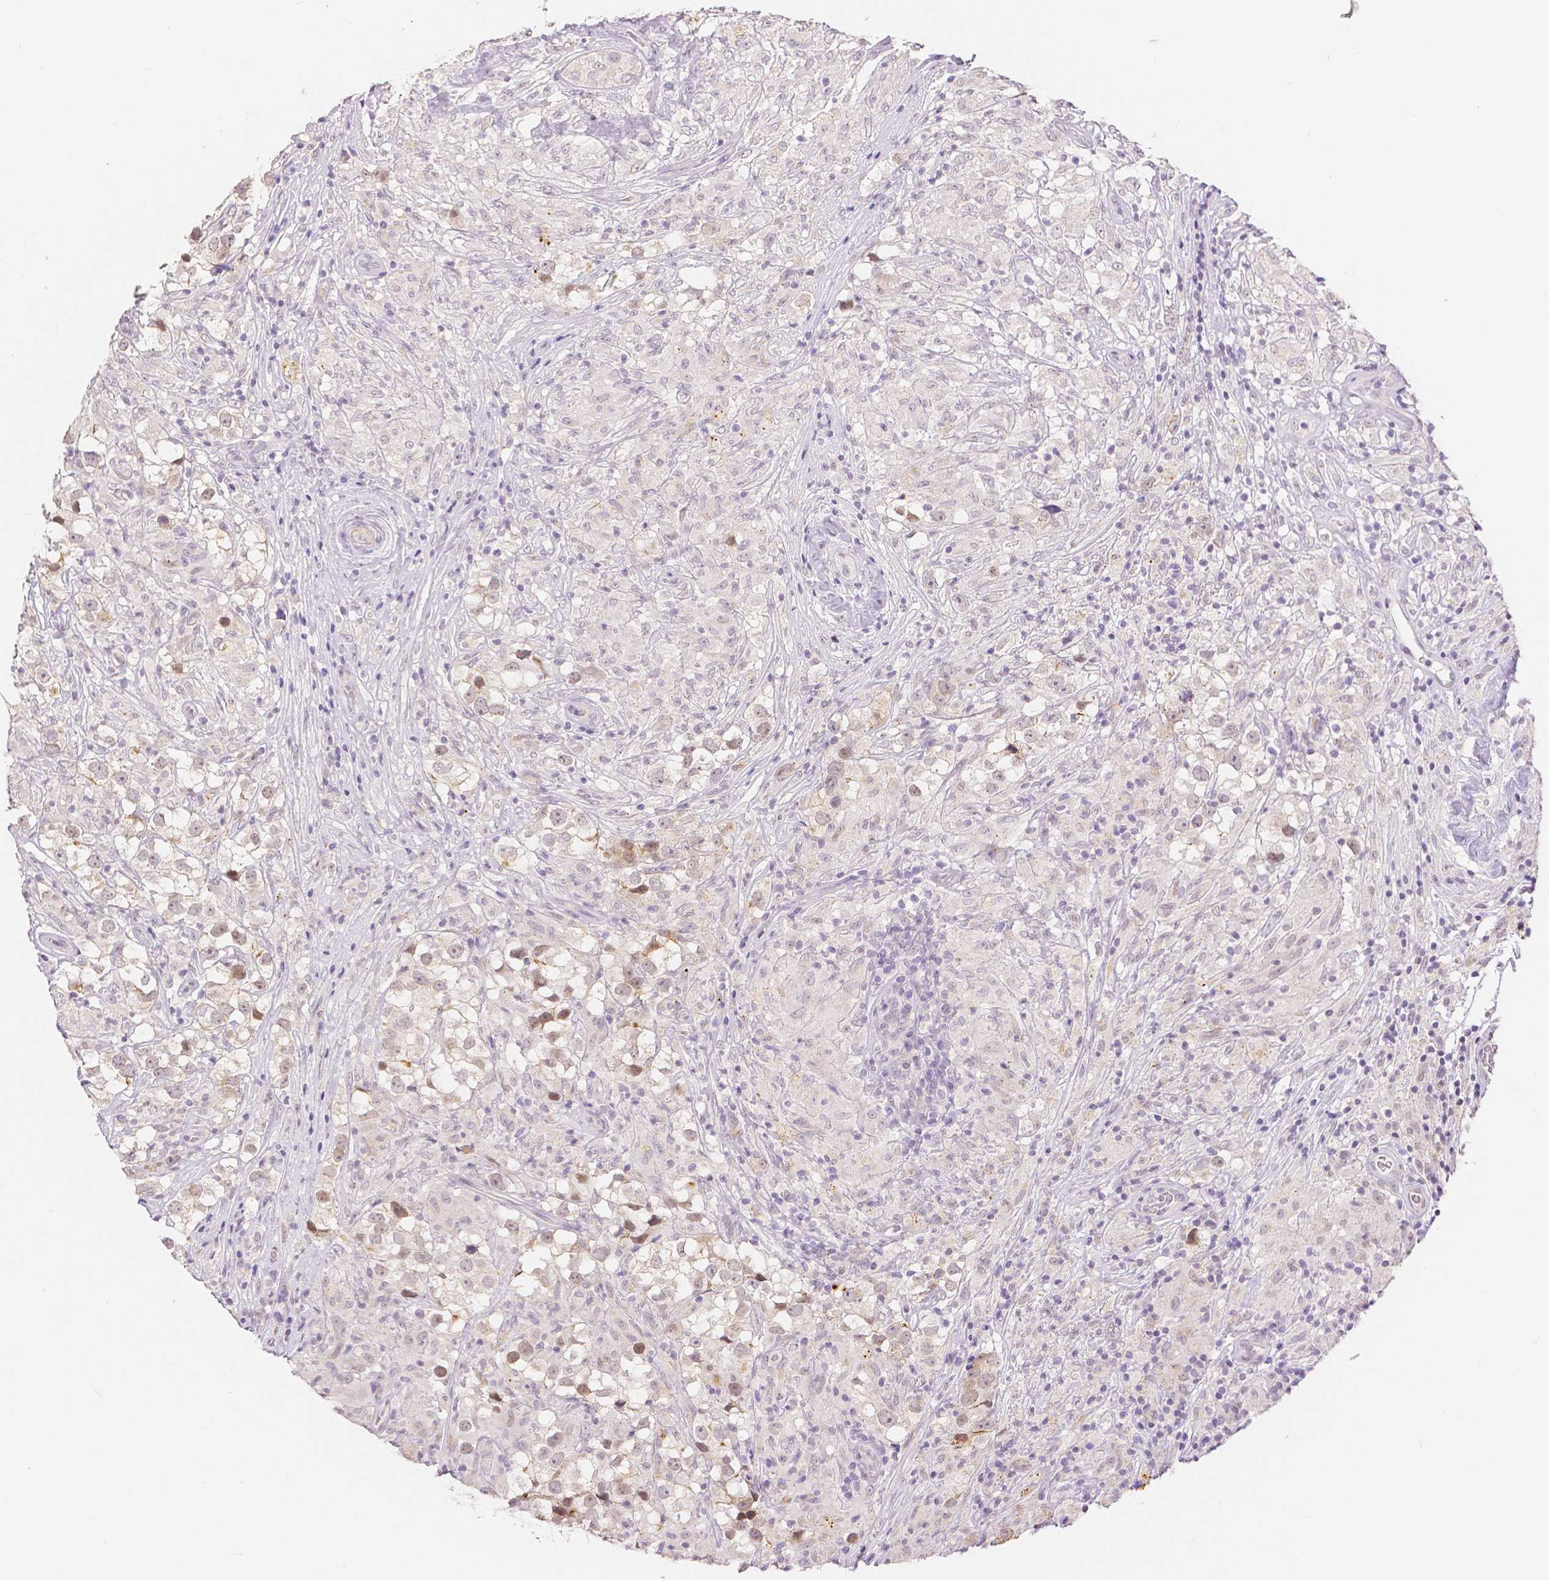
{"staining": {"intensity": "moderate", "quantity": "<25%", "location": "cytoplasmic/membranous,nuclear"}, "tissue": "testis cancer", "cell_type": "Tumor cells", "image_type": "cancer", "snomed": [{"axis": "morphology", "description": "Seminoma, NOS"}, {"axis": "topography", "description": "Testis"}], "caption": "A photomicrograph of human testis cancer stained for a protein exhibits moderate cytoplasmic/membranous and nuclear brown staining in tumor cells.", "gene": "OCLN", "patient": {"sex": "male", "age": 46}}